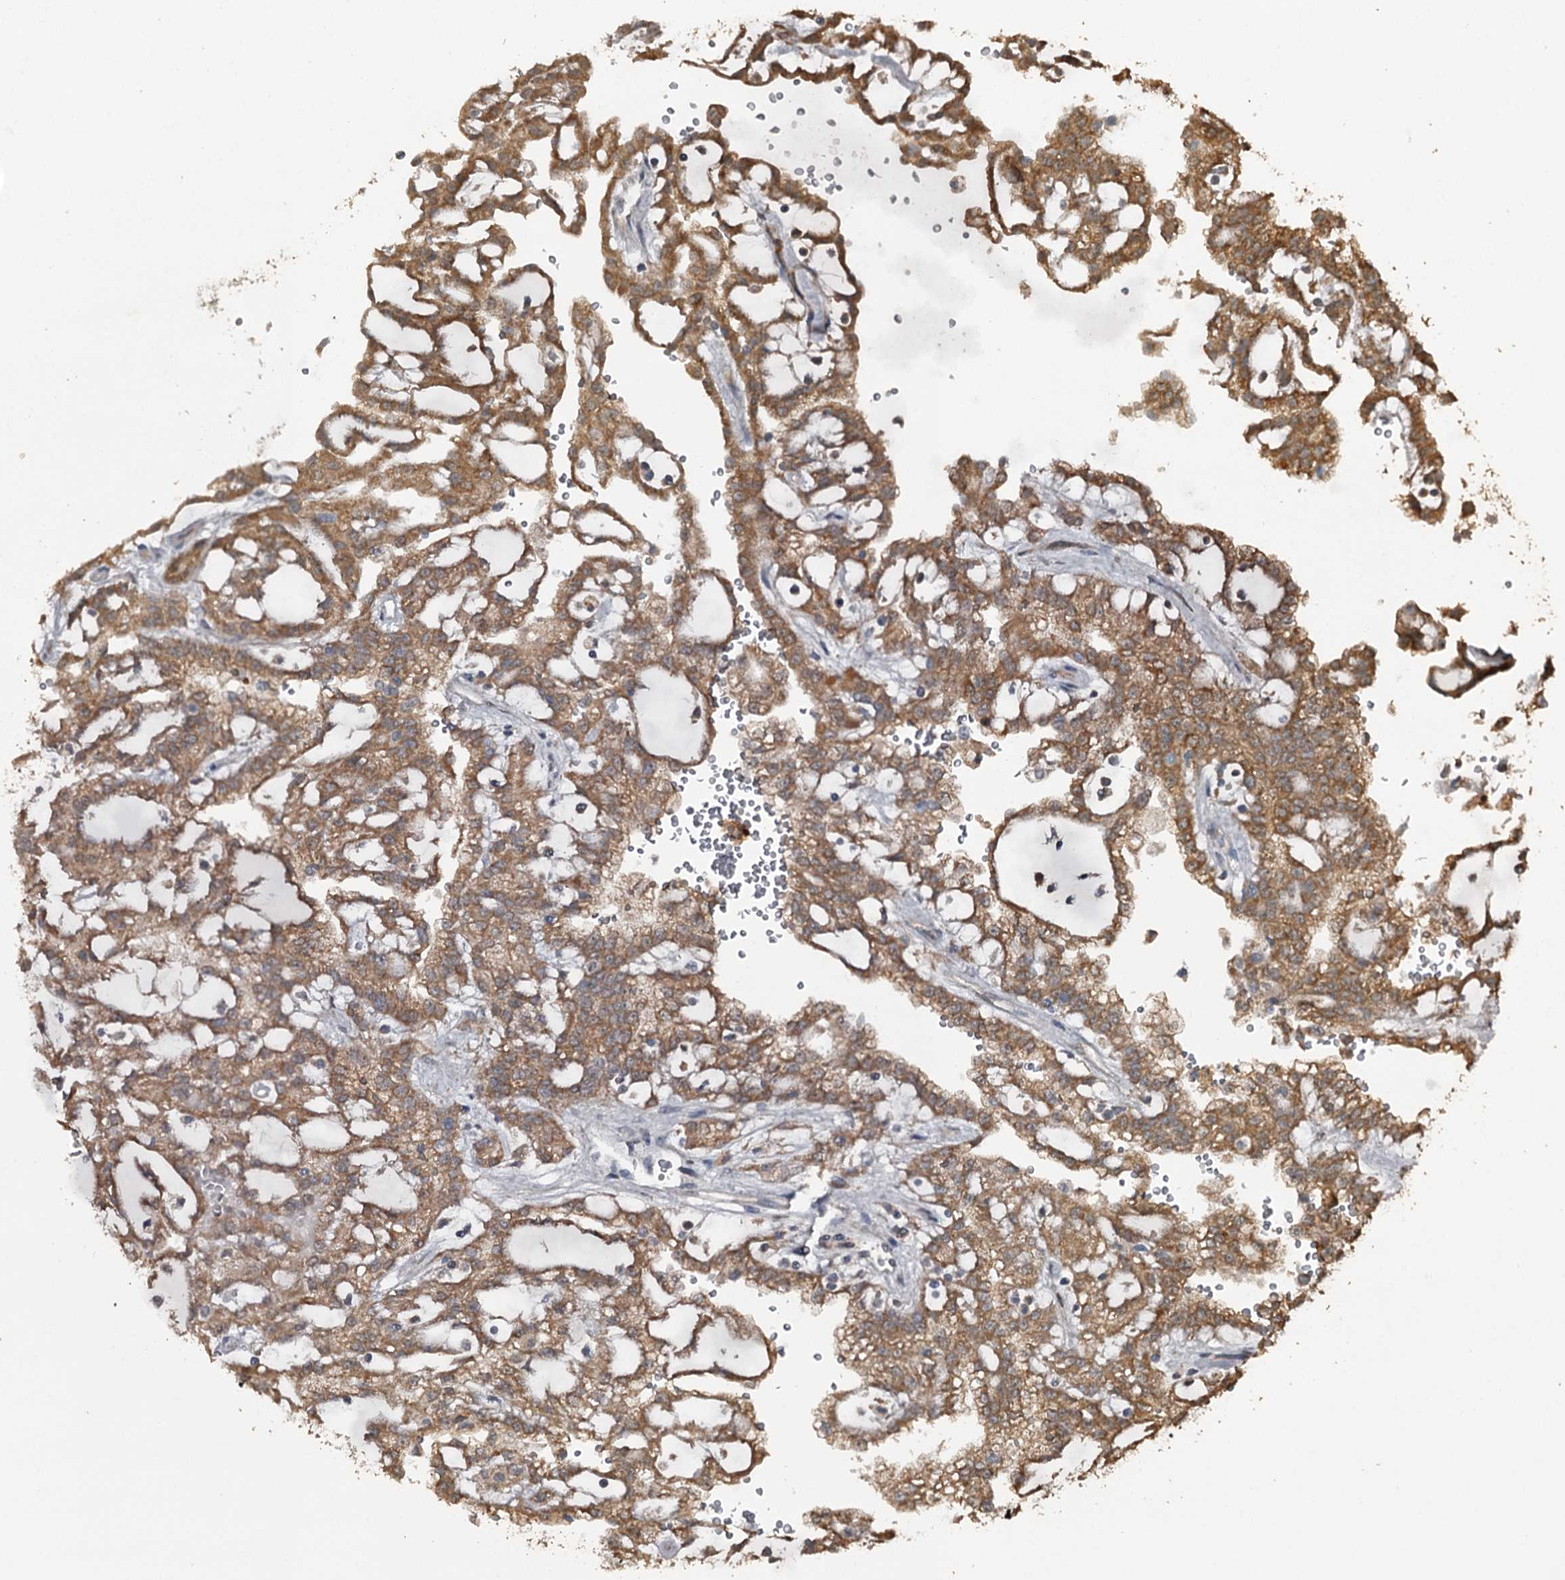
{"staining": {"intensity": "moderate", "quantity": ">75%", "location": "cytoplasmic/membranous"}, "tissue": "renal cancer", "cell_type": "Tumor cells", "image_type": "cancer", "snomed": [{"axis": "morphology", "description": "Adenocarcinoma, NOS"}, {"axis": "topography", "description": "Kidney"}], "caption": "Brown immunohistochemical staining in human renal cancer exhibits moderate cytoplasmic/membranous expression in approximately >75% of tumor cells. (Stains: DAB in brown, nuclei in blue, Microscopy: brightfield microscopy at high magnification).", "gene": "WIPI1", "patient": {"sex": "male", "age": 63}}